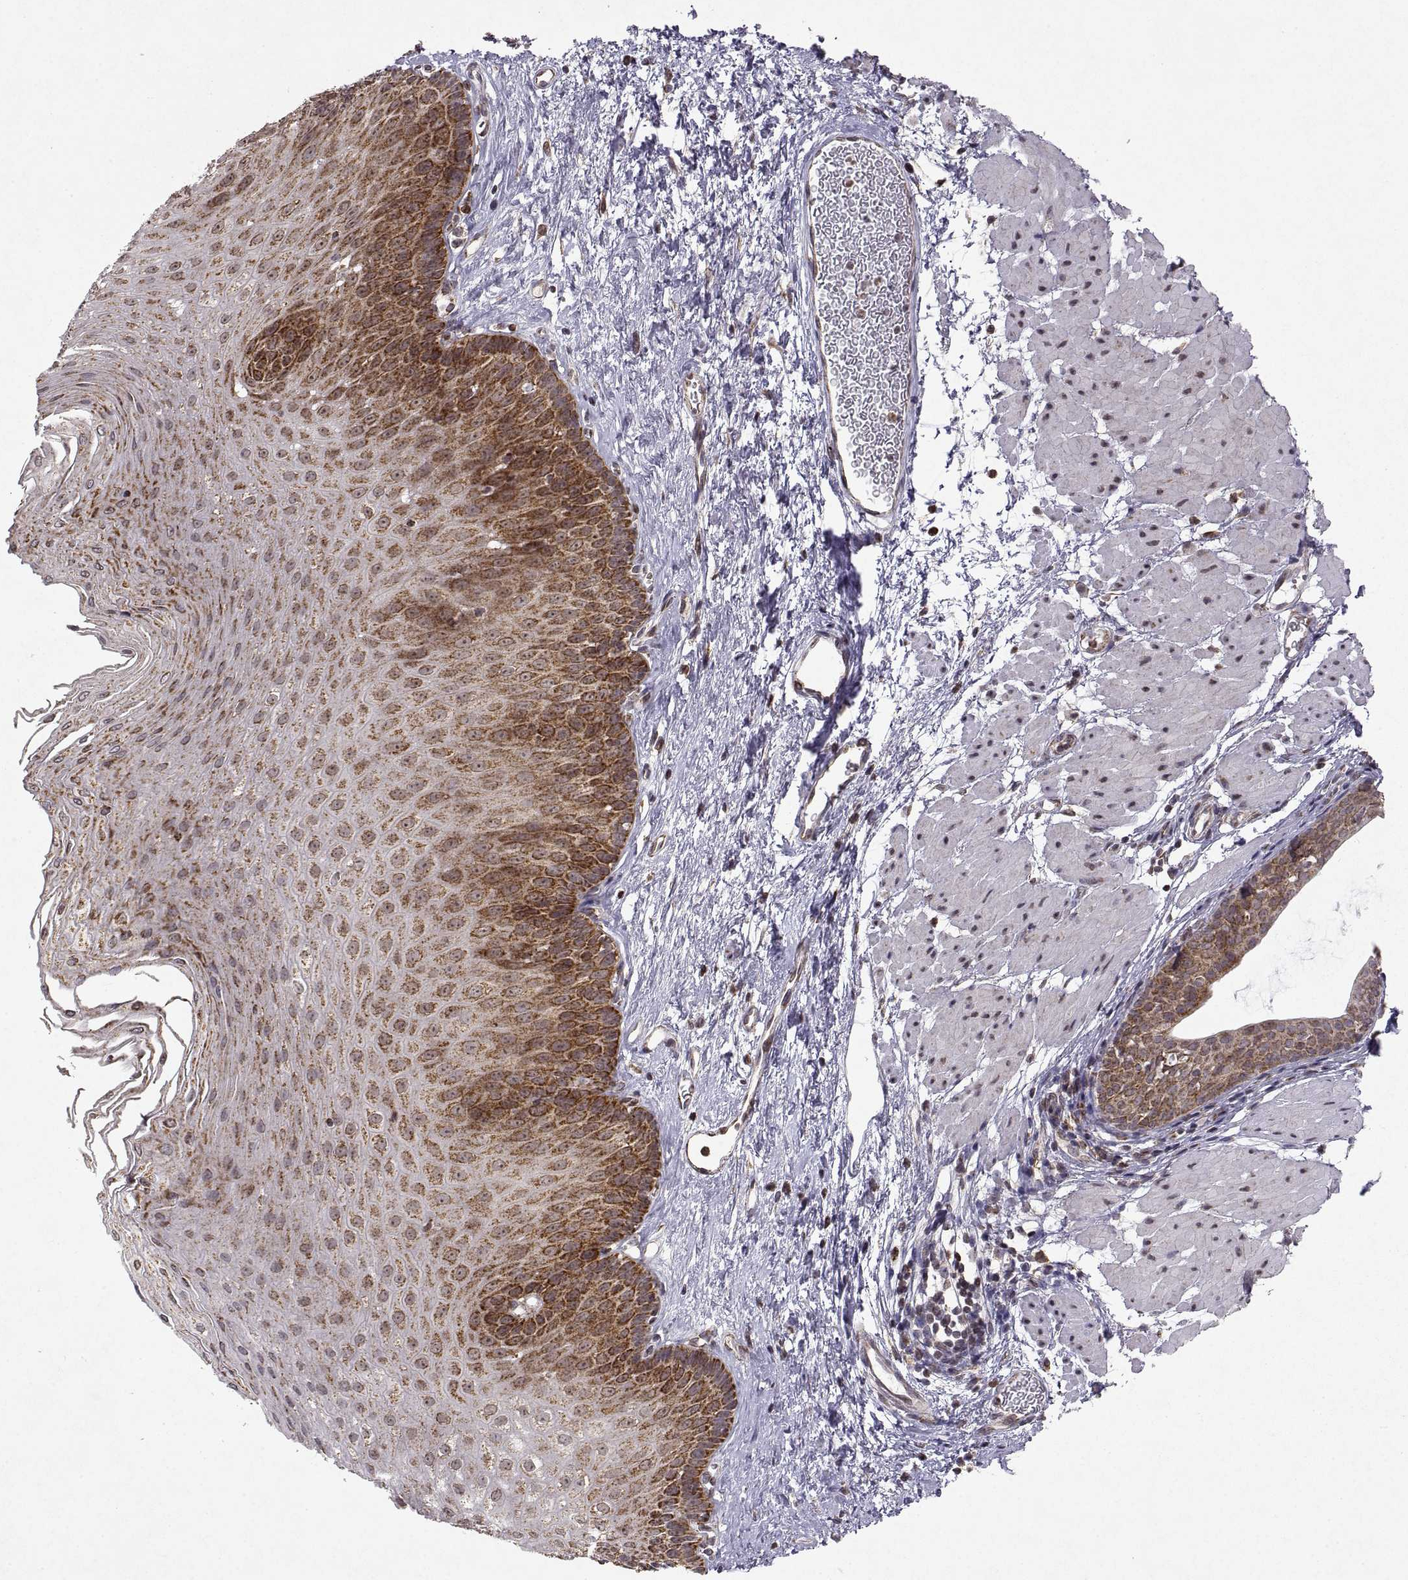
{"staining": {"intensity": "strong", "quantity": "25%-75%", "location": "cytoplasmic/membranous"}, "tissue": "esophagus", "cell_type": "Squamous epithelial cells", "image_type": "normal", "snomed": [{"axis": "morphology", "description": "Normal tissue, NOS"}, {"axis": "topography", "description": "Esophagus"}], "caption": "Squamous epithelial cells show high levels of strong cytoplasmic/membranous positivity in approximately 25%-75% of cells in normal esophagus. (Stains: DAB (3,3'-diaminobenzidine) in brown, nuclei in blue, Microscopy: brightfield microscopy at high magnification).", "gene": "MANBAL", "patient": {"sex": "female", "age": 62}}